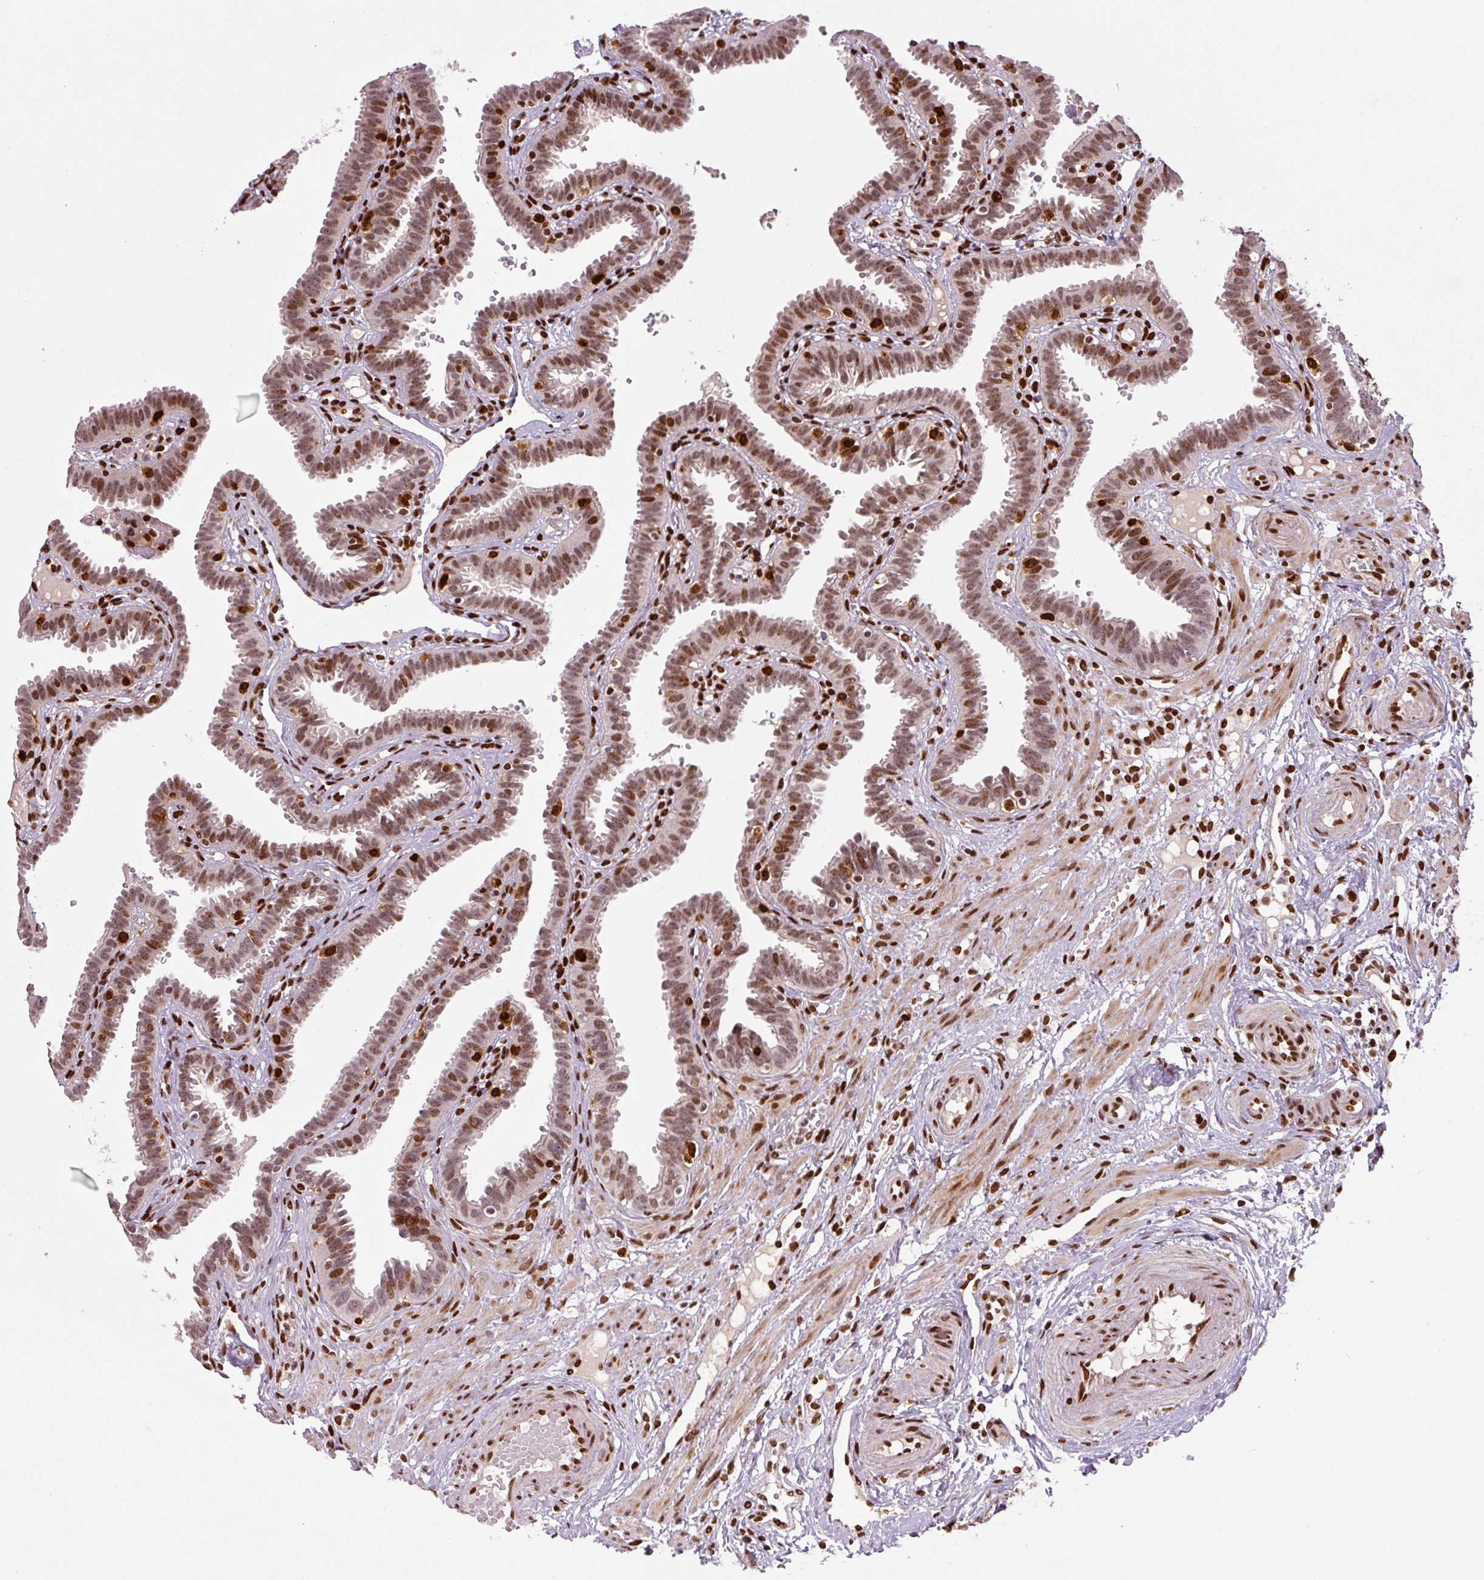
{"staining": {"intensity": "moderate", "quantity": "25%-75%", "location": "nuclear"}, "tissue": "fallopian tube", "cell_type": "Glandular cells", "image_type": "normal", "snomed": [{"axis": "morphology", "description": "Normal tissue, NOS"}, {"axis": "topography", "description": "Fallopian tube"}], "caption": "About 25%-75% of glandular cells in benign fallopian tube exhibit moderate nuclear protein expression as visualized by brown immunohistochemical staining.", "gene": "PYDC2", "patient": {"sex": "female", "age": 37}}